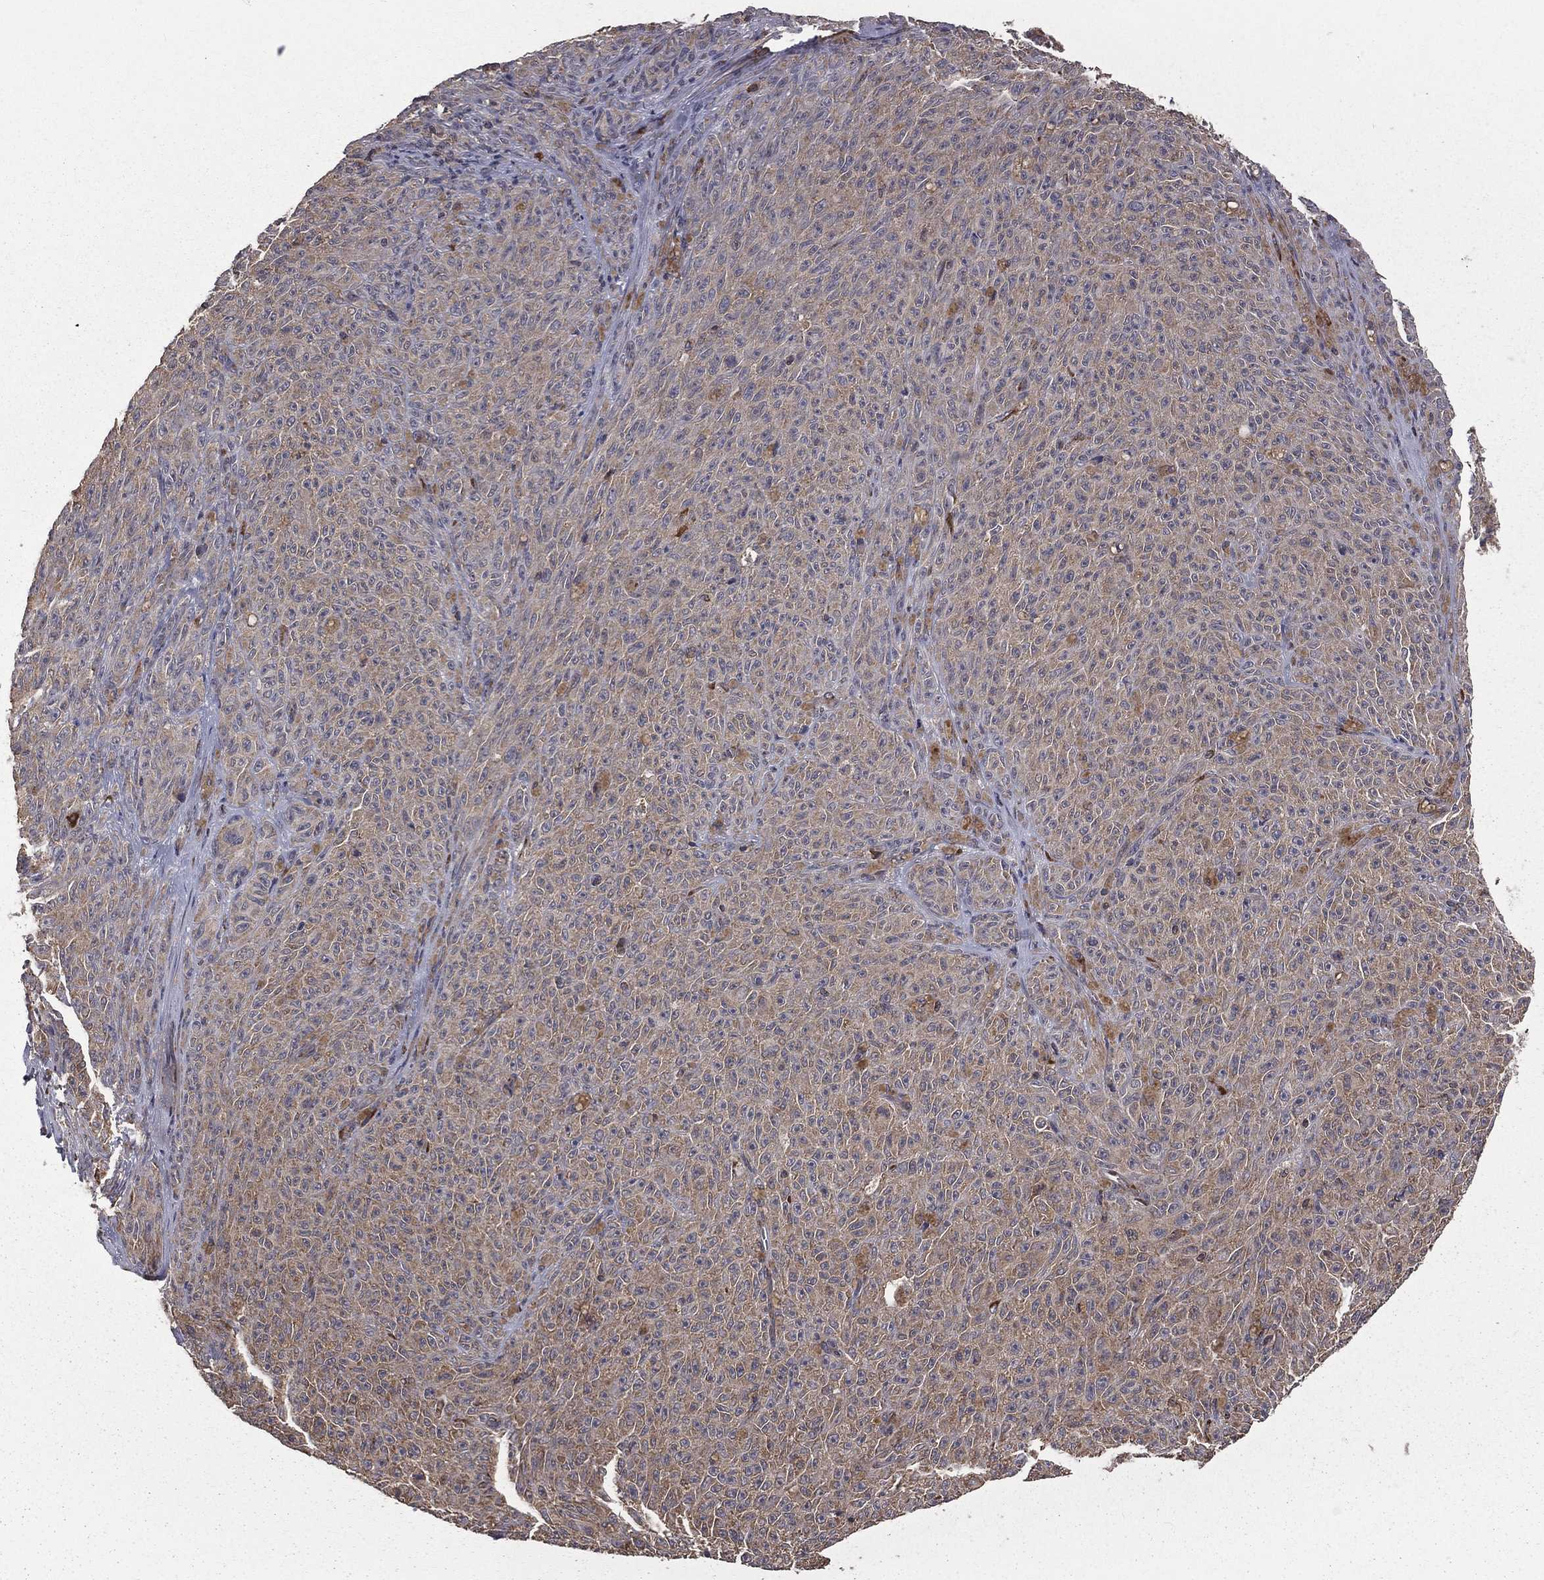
{"staining": {"intensity": "negative", "quantity": "none", "location": "none"}, "tissue": "melanoma", "cell_type": "Tumor cells", "image_type": "cancer", "snomed": [{"axis": "morphology", "description": "Malignant melanoma, NOS"}, {"axis": "topography", "description": "Skin"}], "caption": "Immunohistochemistry micrograph of malignant melanoma stained for a protein (brown), which exhibits no staining in tumor cells.", "gene": "OLFML1", "patient": {"sex": "female", "age": 82}}